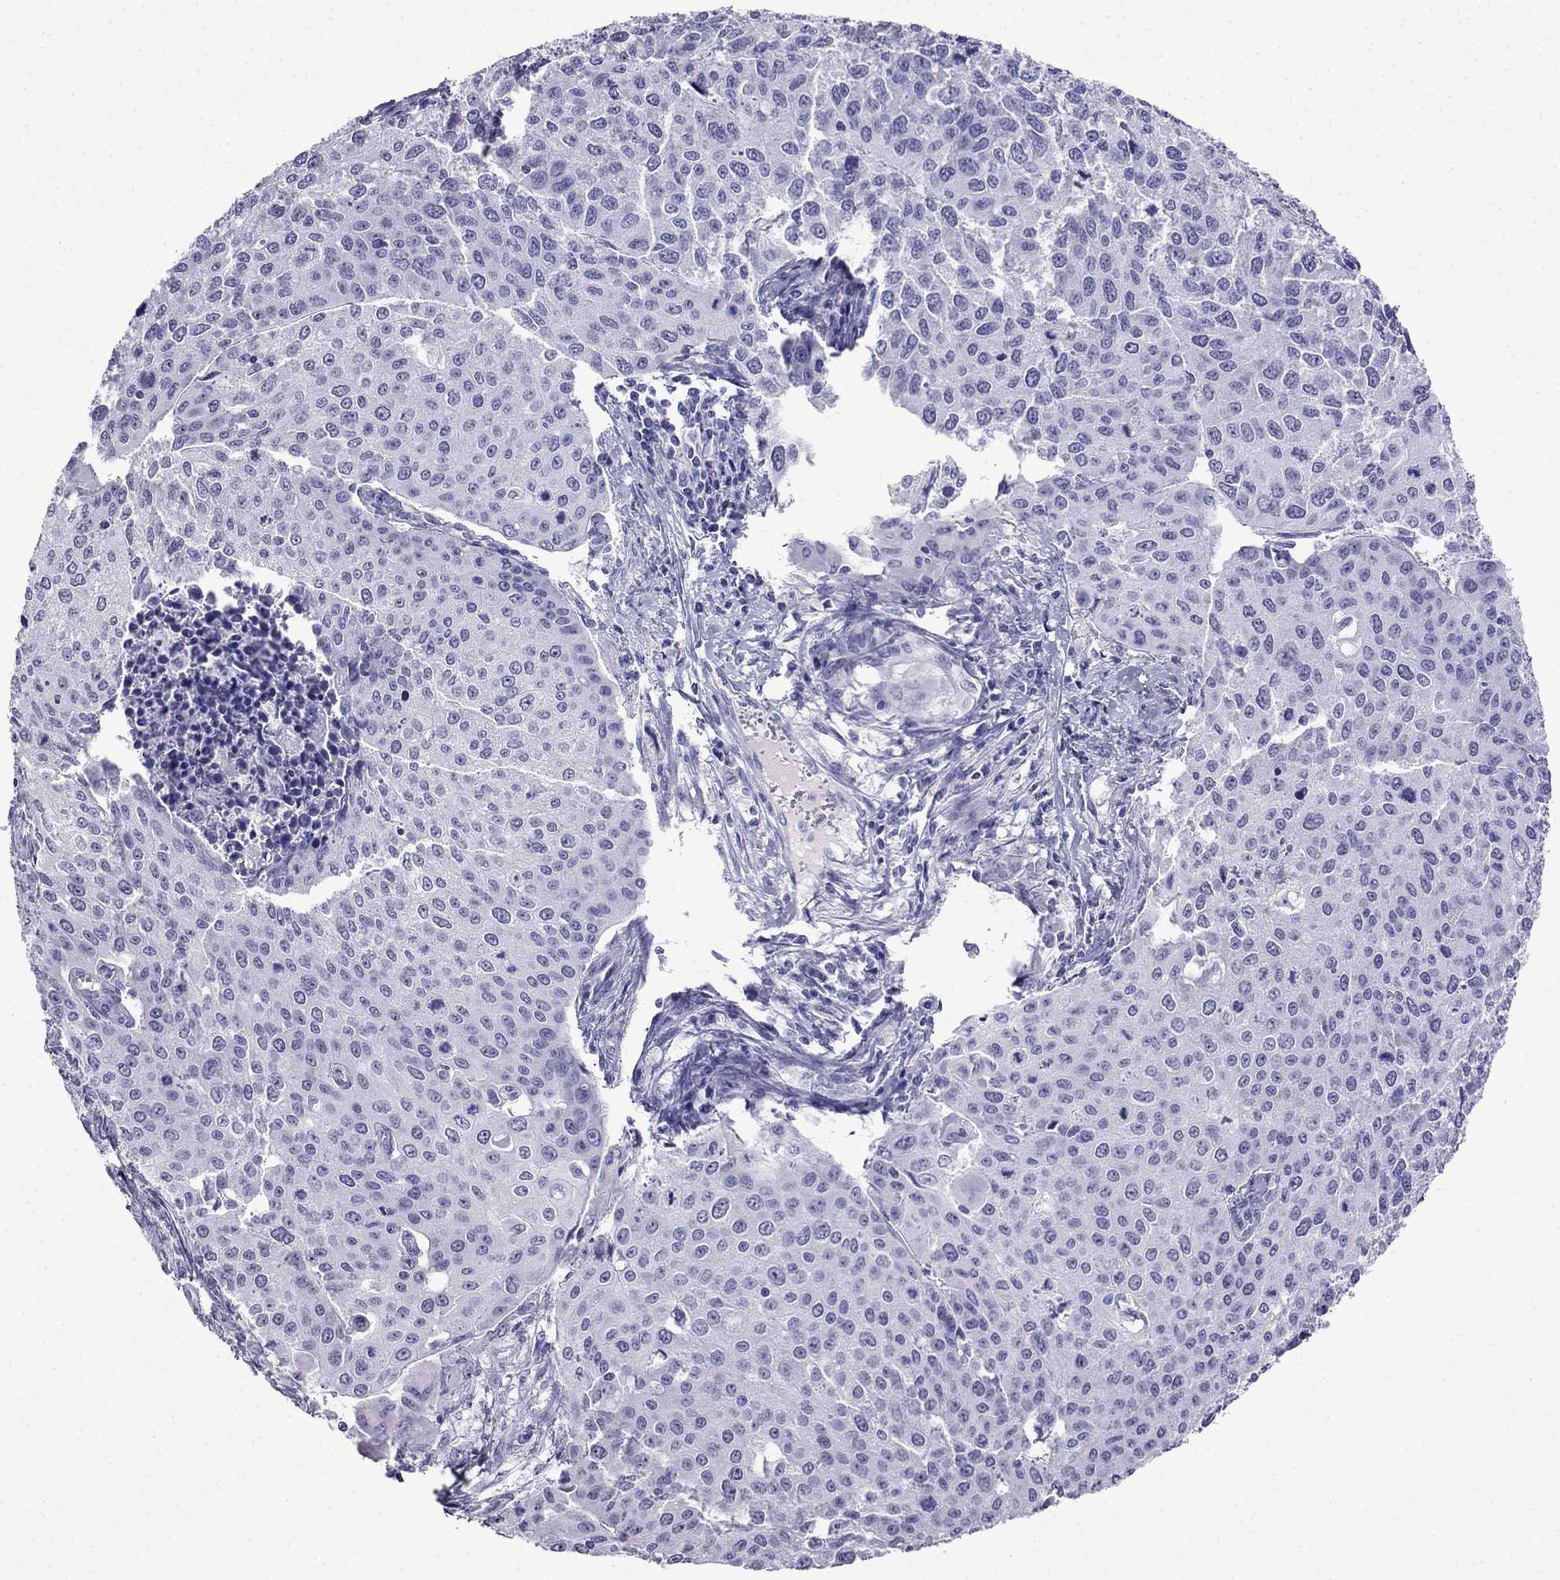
{"staining": {"intensity": "negative", "quantity": "none", "location": "none"}, "tissue": "cervical cancer", "cell_type": "Tumor cells", "image_type": "cancer", "snomed": [{"axis": "morphology", "description": "Squamous cell carcinoma, NOS"}, {"axis": "topography", "description": "Cervix"}], "caption": "Human cervical cancer stained for a protein using immunohistochemistry (IHC) displays no positivity in tumor cells.", "gene": "CDHR4", "patient": {"sex": "female", "age": 38}}